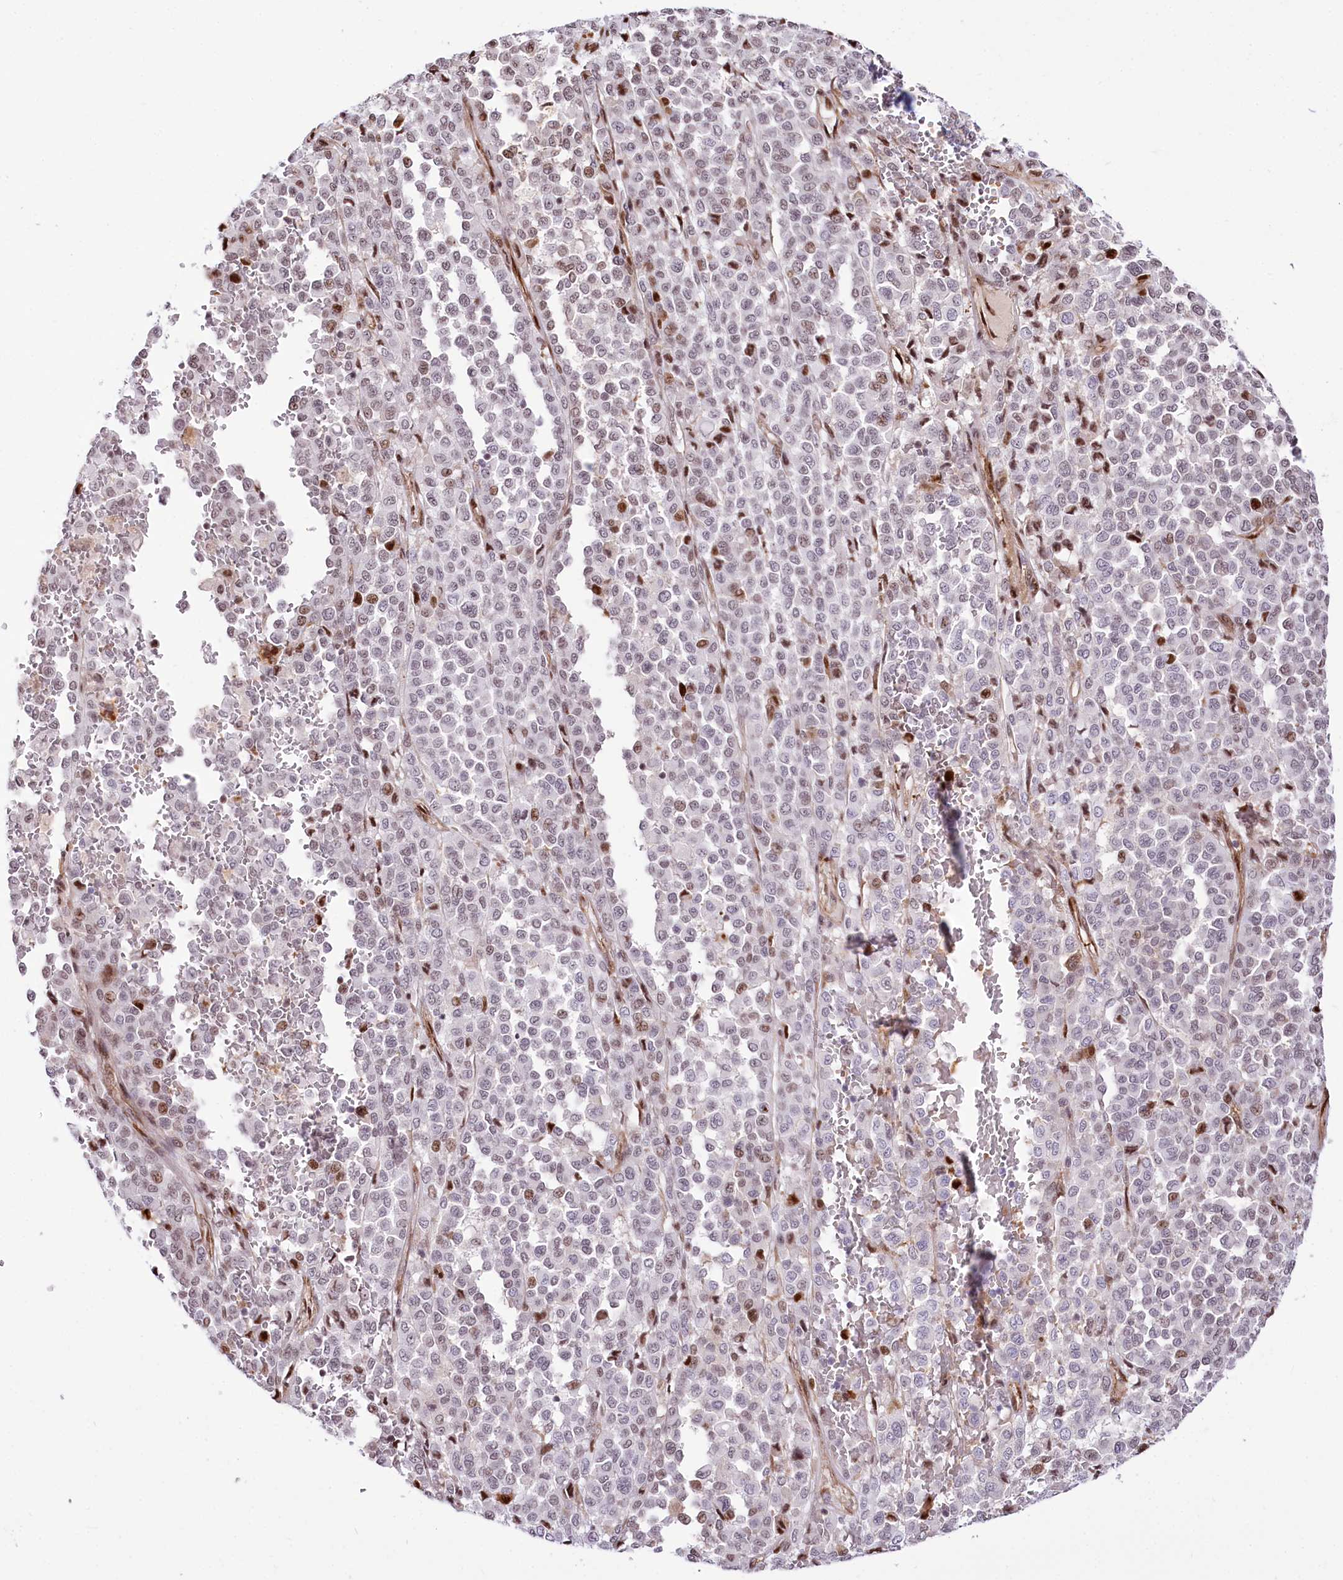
{"staining": {"intensity": "moderate", "quantity": "25%-75%", "location": "nuclear"}, "tissue": "melanoma", "cell_type": "Tumor cells", "image_type": "cancer", "snomed": [{"axis": "morphology", "description": "Malignant melanoma, Metastatic site"}, {"axis": "topography", "description": "Pancreas"}], "caption": "A brown stain highlights moderate nuclear positivity of a protein in human malignant melanoma (metastatic site) tumor cells.", "gene": "PTMS", "patient": {"sex": "female", "age": 30}}